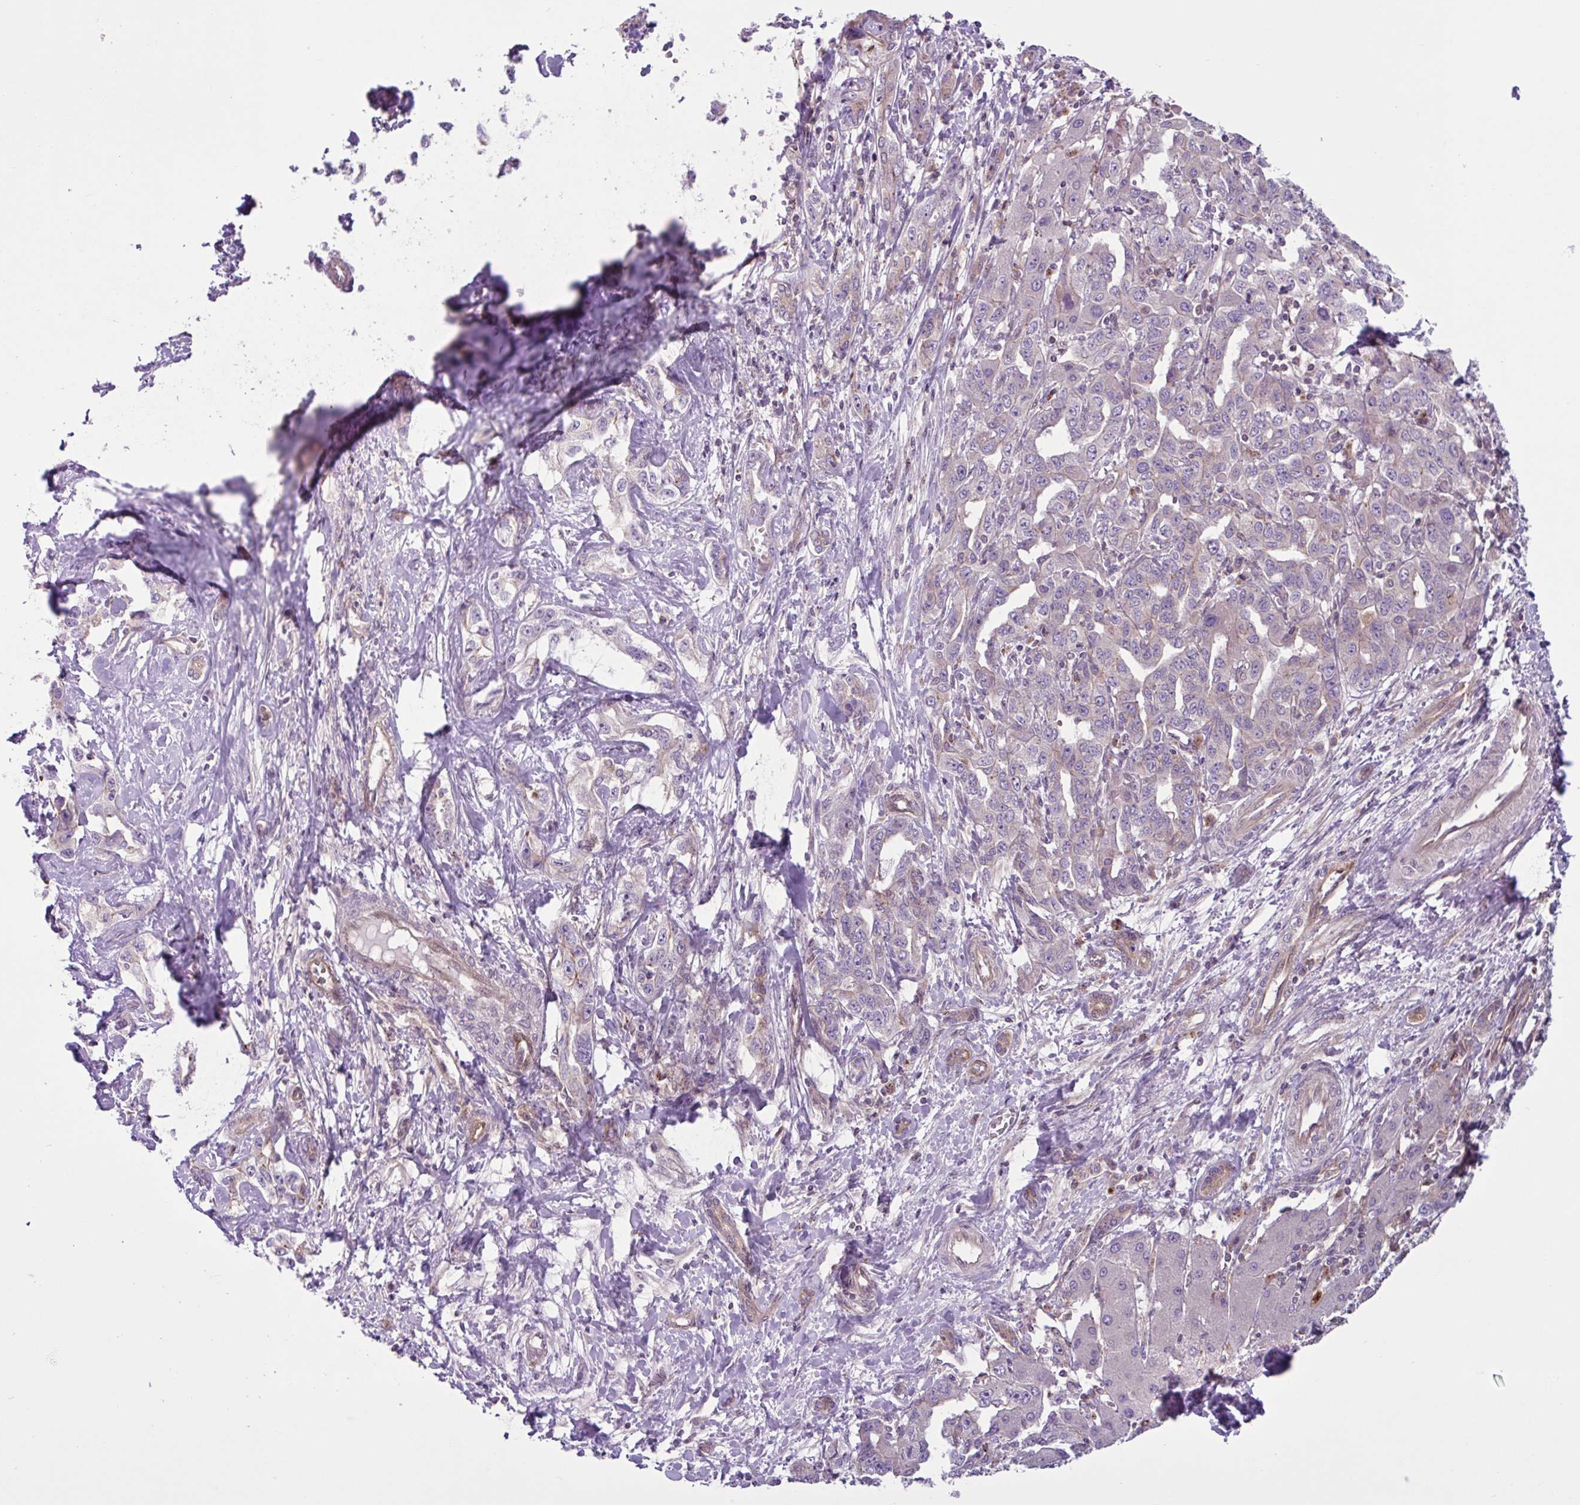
{"staining": {"intensity": "moderate", "quantity": "<25%", "location": "cytoplasmic/membranous"}, "tissue": "liver cancer", "cell_type": "Tumor cells", "image_type": "cancer", "snomed": [{"axis": "morphology", "description": "Cholangiocarcinoma"}, {"axis": "topography", "description": "Liver"}], "caption": "Immunohistochemistry (IHC) histopathology image of neoplastic tissue: human liver cancer (cholangiocarcinoma) stained using immunohistochemistry (IHC) exhibits low levels of moderate protein expression localized specifically in the cytoplasmic/membranous of tumor cells, appearing as a cytoplasmic/membranous brown color.", "gene": "GLTP", "patient": {"sex": "male", "age": 59}}